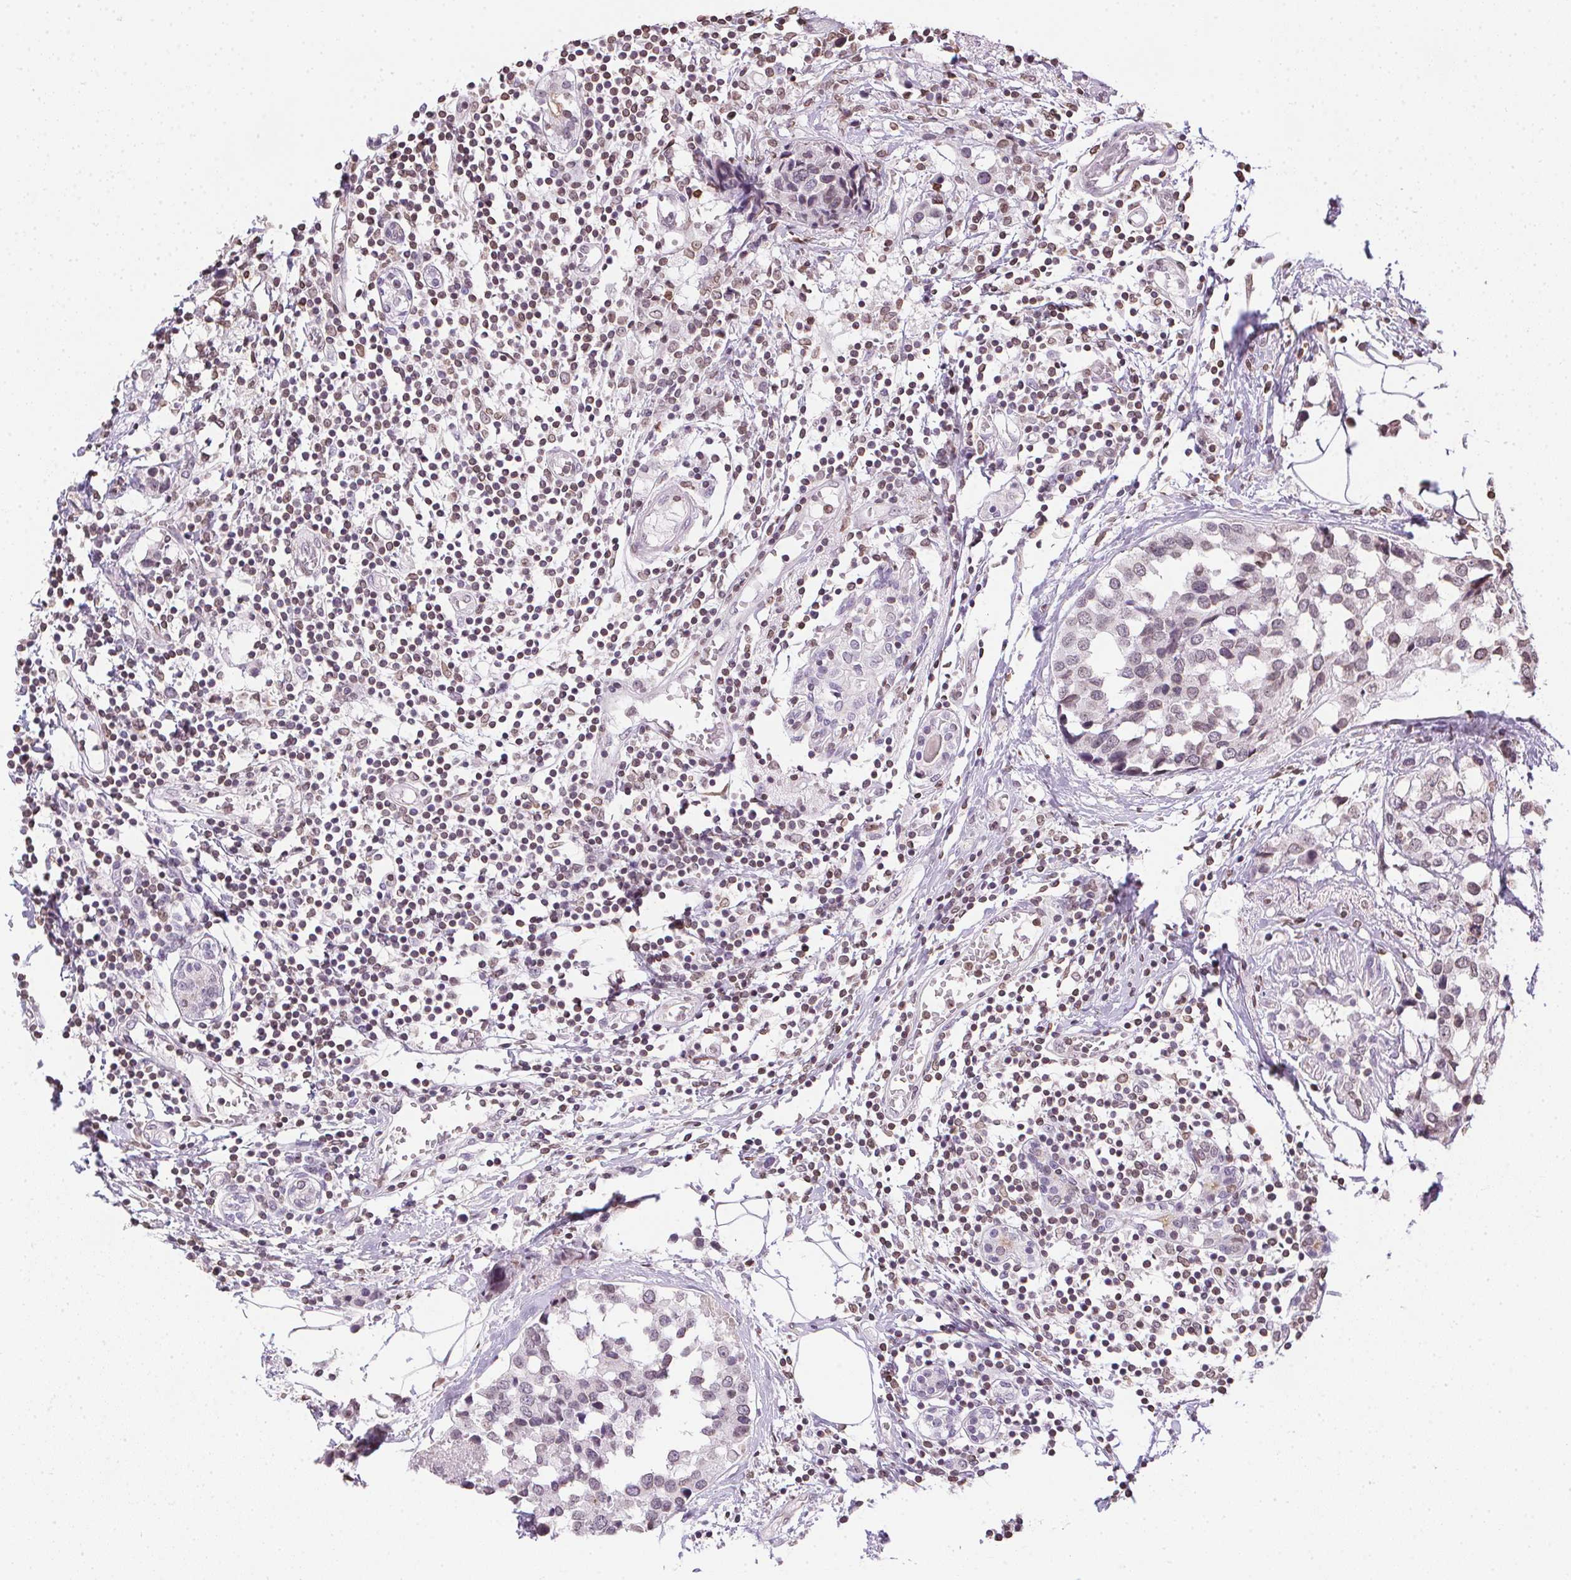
{"staining": {"intensity": "weak", "quantity": "<25%", "location": "nuclear"}, "tissue": "breast cancer", "cell_type": "Tumor cells", "image_type": "cancer", "snomed": [{"axis": "morphology", "description": "Lobular carcinoma"}, {"axis": "topography", "description": "Breast"}], "caption": "A high-resolution micrograph shows immunohistochemistry (IHC) staining of lobular carcinoma (breast), which displays no significant expression in tumor cells.", "gene": "PRL", "patient": {"sex": "female", "age": 59}}